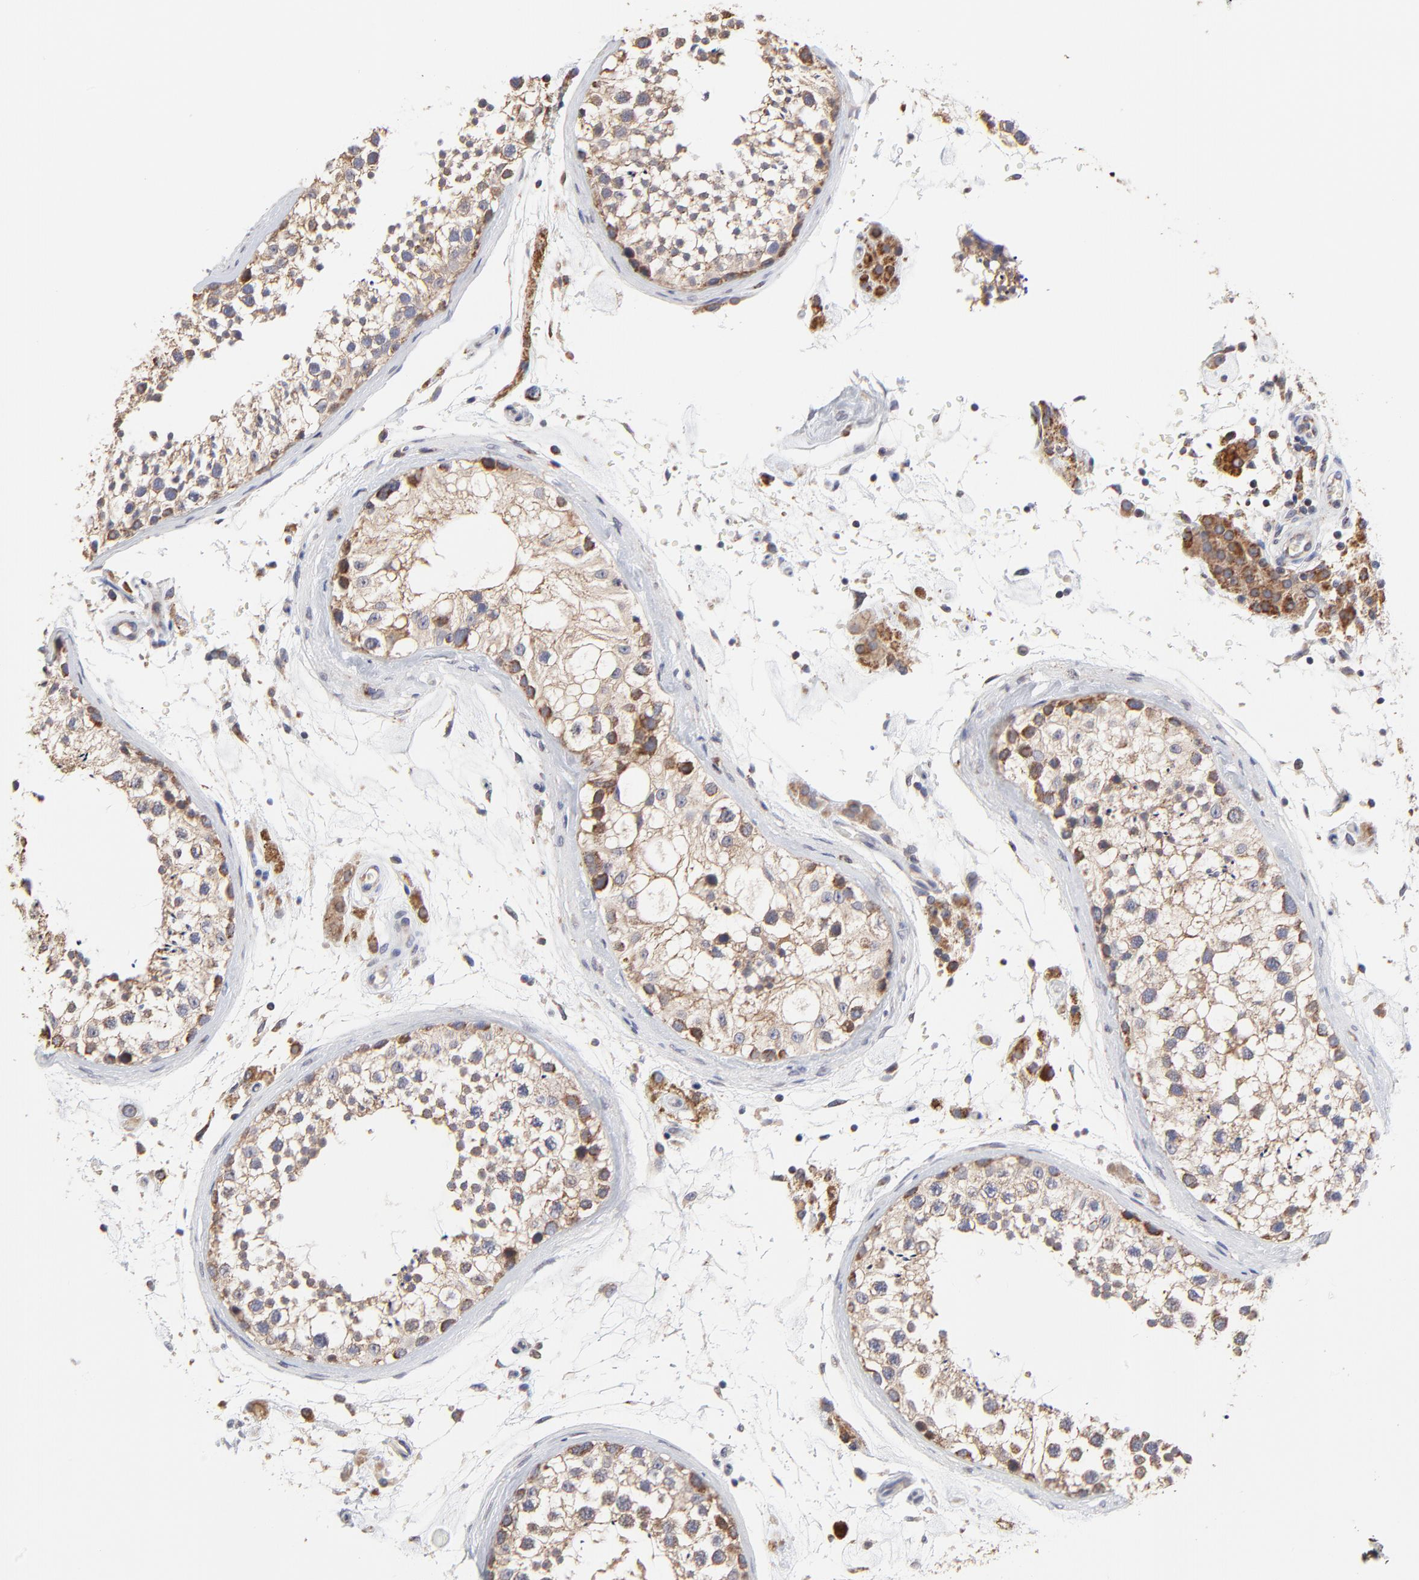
{"staining": {"intensity": "moderate", "quantity": "25%-75%", "location": "cytoplasmic/membranous"}, "tissue": "testis", "cell_type": "Cells in seminiferous ducts", "image_type": "normal", "snomed": [{"axis": "morphology", "description": "Normal tissue, NOS"}, {"axis": "topography", "description": "Testis"}], "caption": "IHC (DAB (3,3'-diaminobenzidine)) staining of benign human testis exhibits moderate cytoplasmic/membranous protein expression in approximately 25%-75% of cells in seminiferous ducts. The protein is stained brown, and the nuclei are stained in blue (DAB (3,3'-diaminobenzidine) IHC with brightfield microscopy, high magnification).", "gene": "ZNF550", "patient": {"sex": "male", "age": 46}}